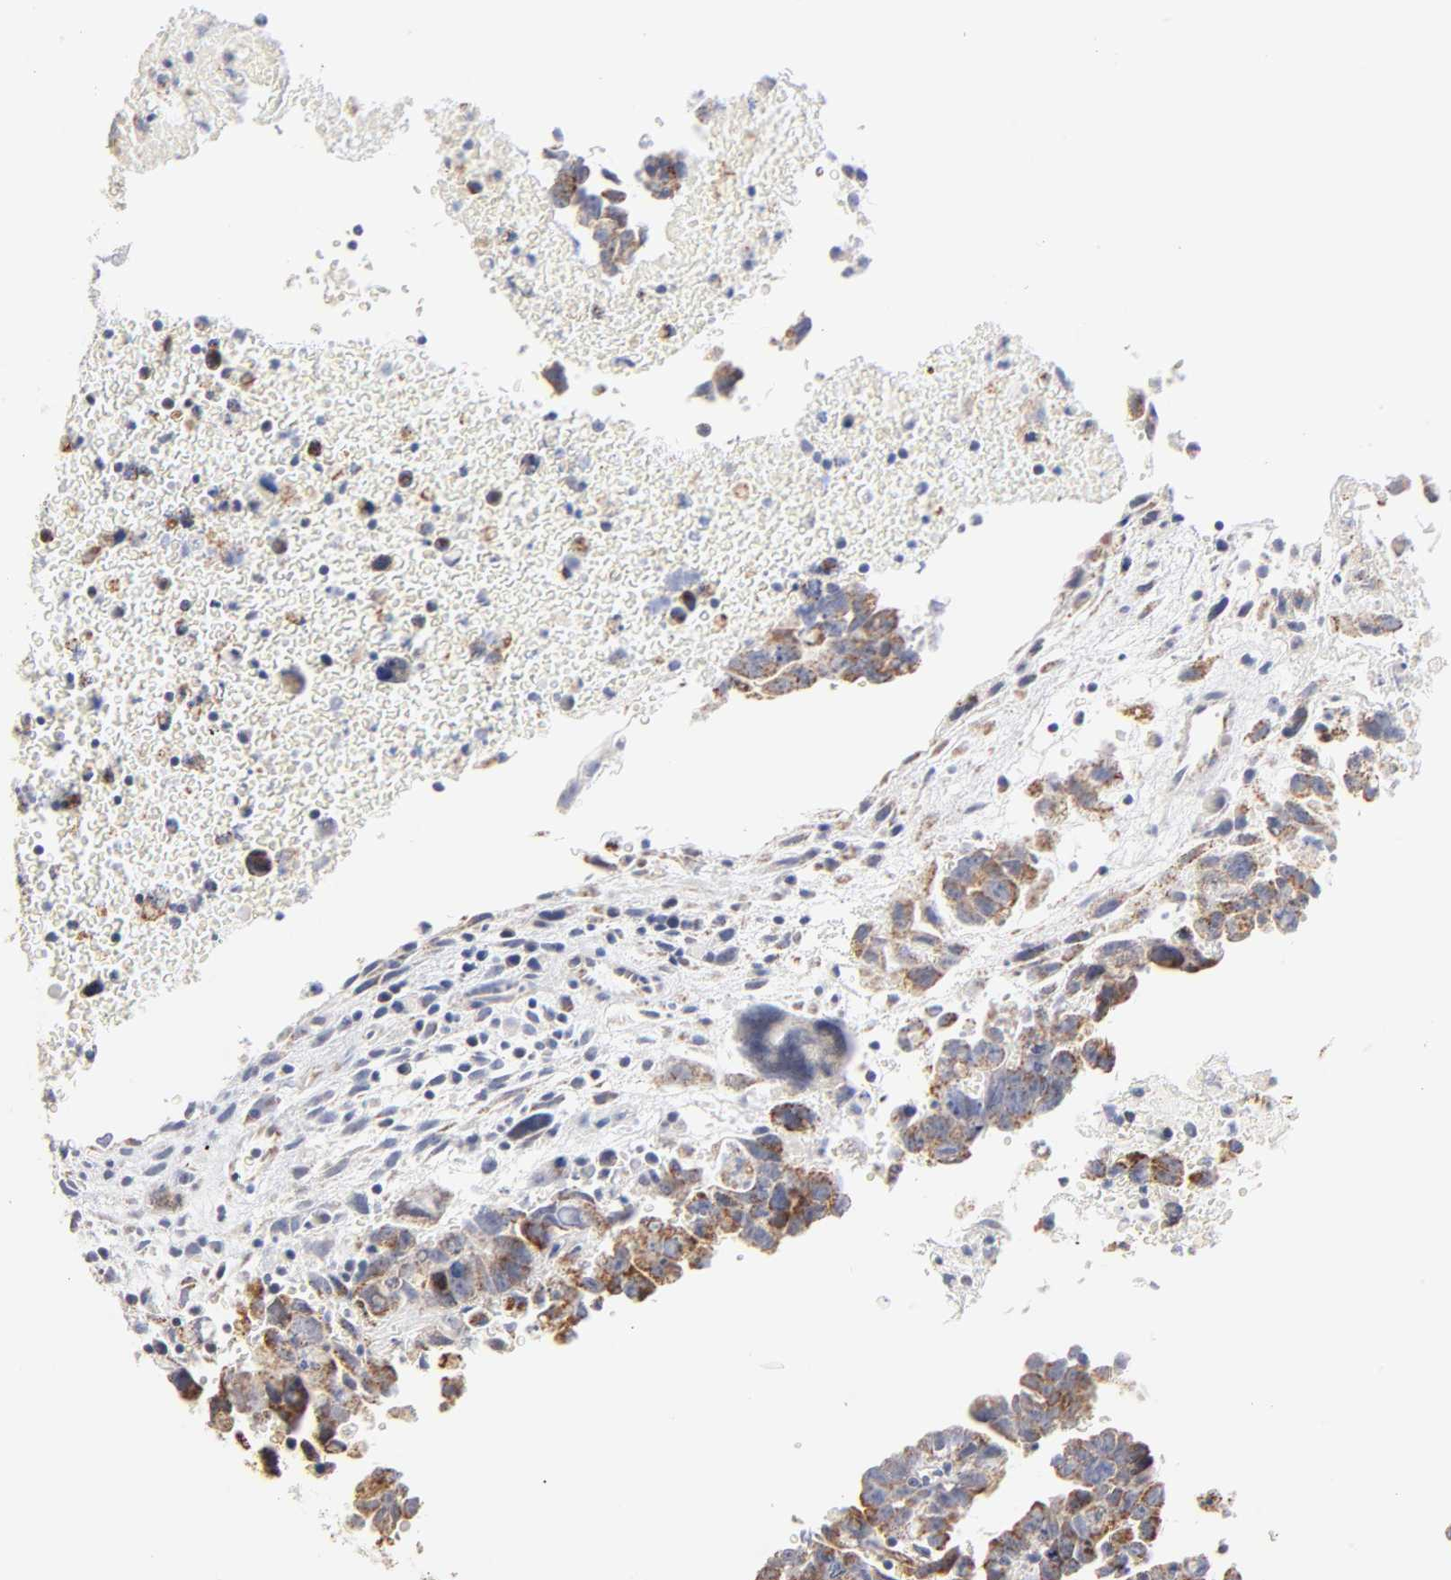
{"staining": {"intensity": "moderate", "quantity": ">75%", "location": "cytoplasmic/membranous"}, "tissue": "testis cancer", "cell_type": "Tumor cells", "image_type": "cancer", "snomed": [{"axis": "morphology", "description": "Carcinoma, Embryonal, NOS"}, {"axis": "topography", "description": "Testis"}], "caption": "Immunohistochemical staining of testis cancer exhibits medium levels of moderate cytoplasmic/membranous expression in approximately >75% of tumor cells.", "gene": "MRPL58", "patient": {"sex": "male", "age": 28}}